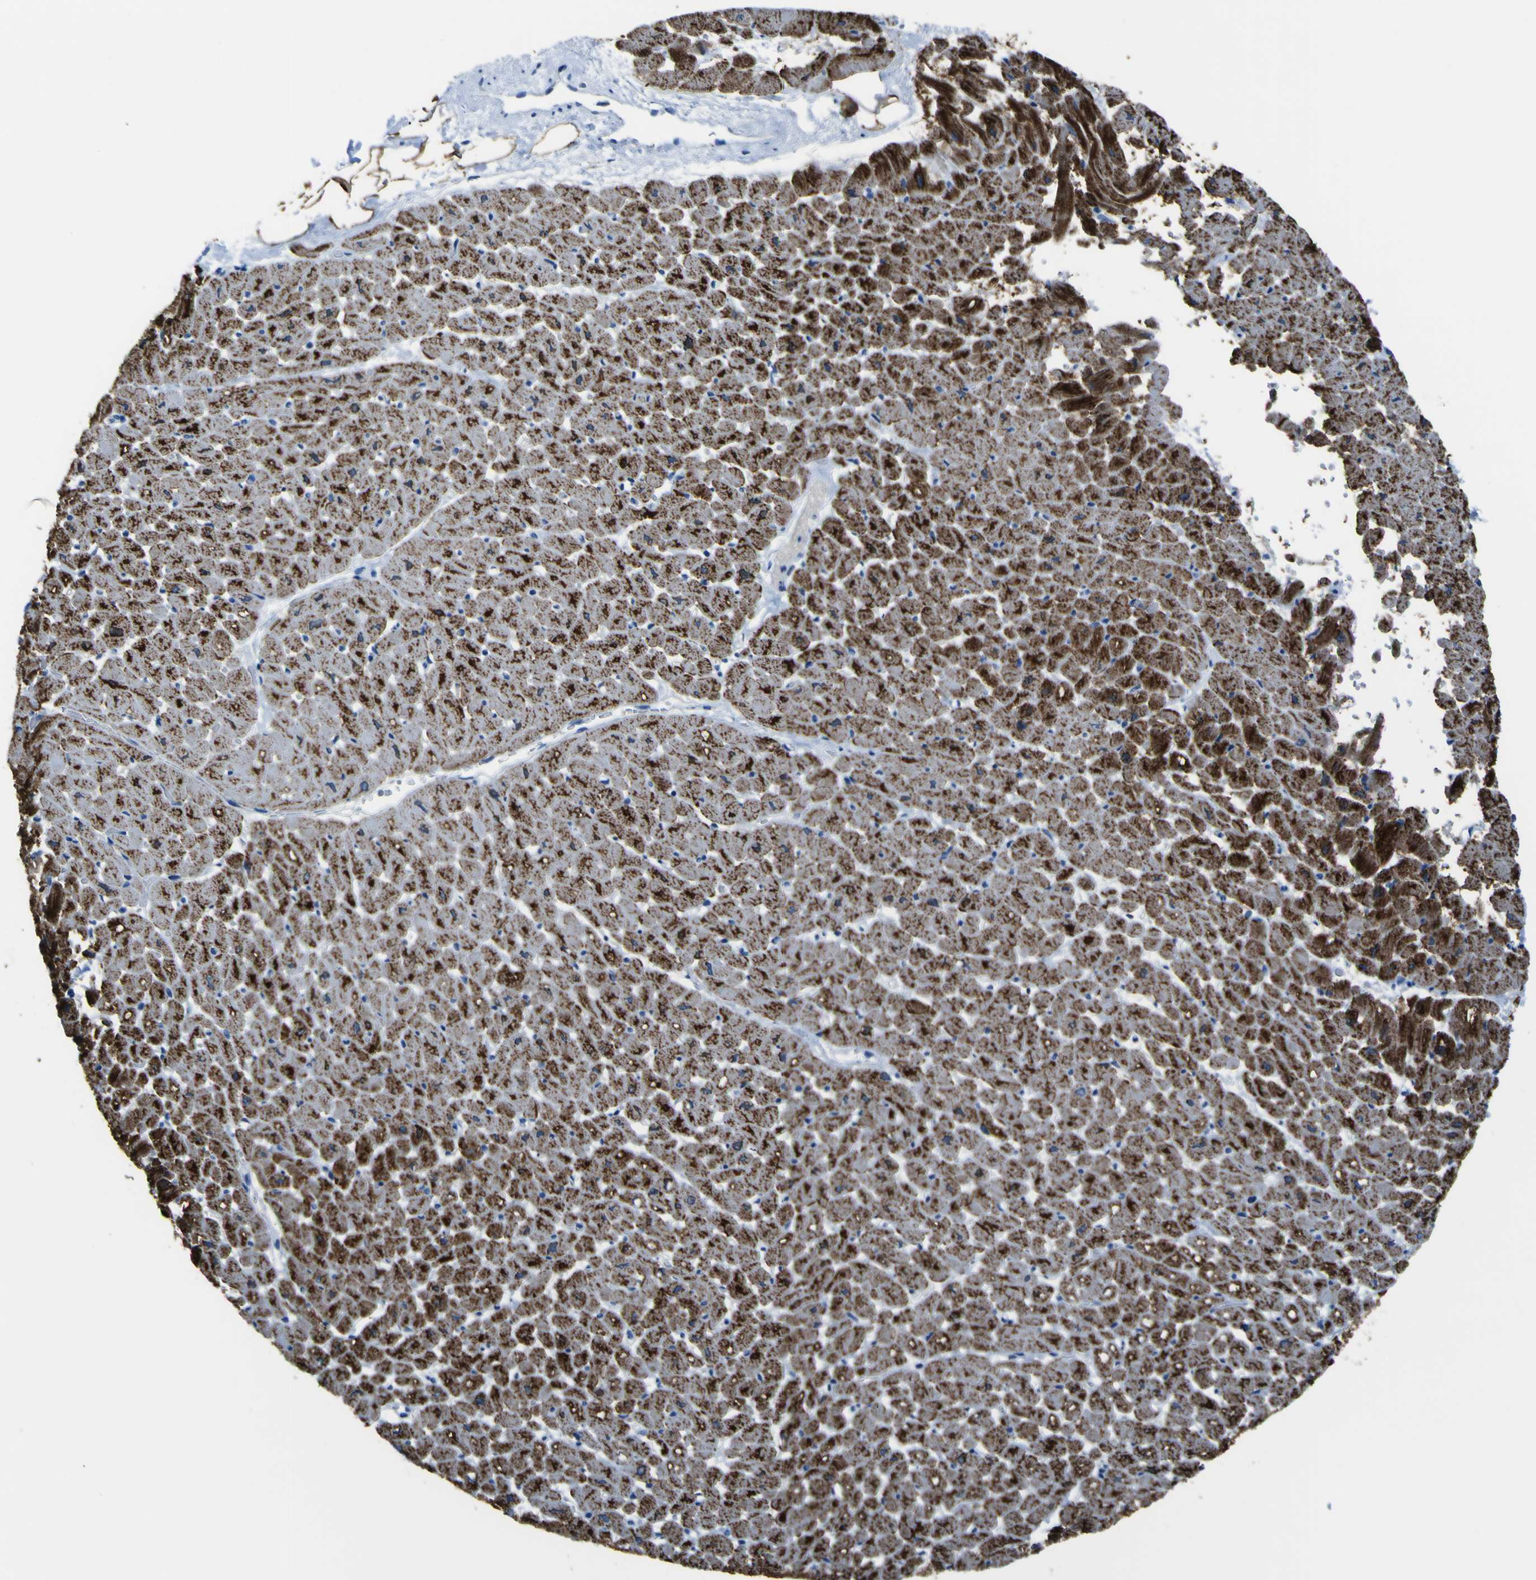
{"staining": {"intensity": "strong", "quantity": ">75%", "location": "cytoplasmic/membranous"}, "tissue": "heart muscle", "cell_type": "Cardiomyocytes", "image_type": "normal", "snomed": [{"axis": "morphology", "description": "Normal tissue, NOS"}, {"axis": "topography", "description": "Heart"}], "caption": "Immunohistochemical staining of normal heart muscle displays high levels of strong cytoplasmic/membranous staining in about >75% of cardiomyocytes.", "gene": "ACSL1", "patient": {"sex": "male", "age": 45}}